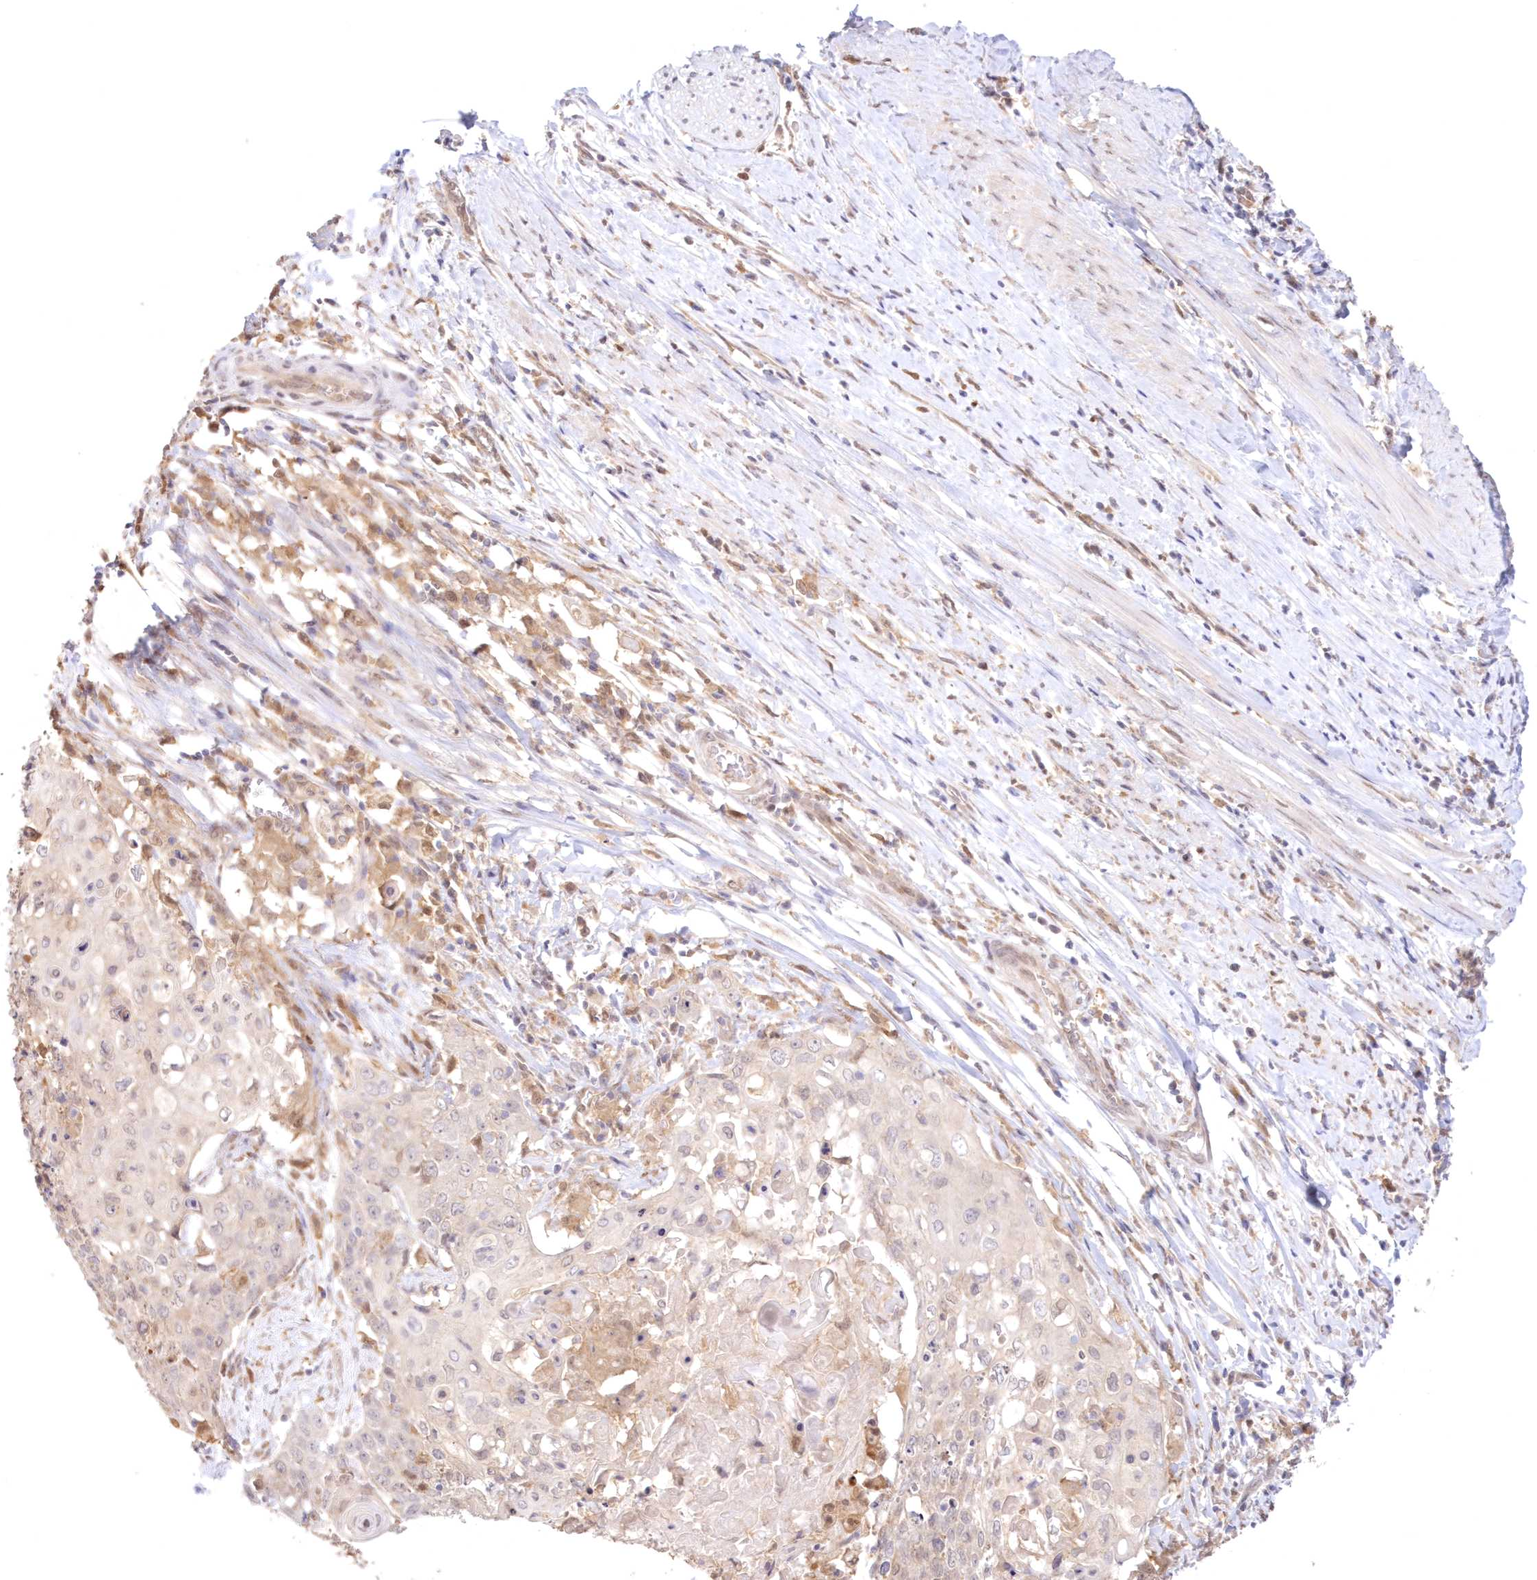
{"staining": {"intensity": "weak", "quantity": "25%-75%", "location": "cytoplasmic/membranous"}, "tissue": "cervical cancer", "cell_type": "Tumor cells", "image_type": "cancer", "snomed": [{"axis": "morphology", "description": "Squamous cell carcinoma, NOS"}, {"axis": "topography", "description": "Cervix"}], "caption": "Immunohistochemistry (IHC) (DAB) staining of cervical squamous cell carcinoma displays weak cytoplasmic/membranous protein expression in approximately 25%-75% of tumor cells.", "gene": "RNPEP", "patient": {"sex": "female", "age": 39}}